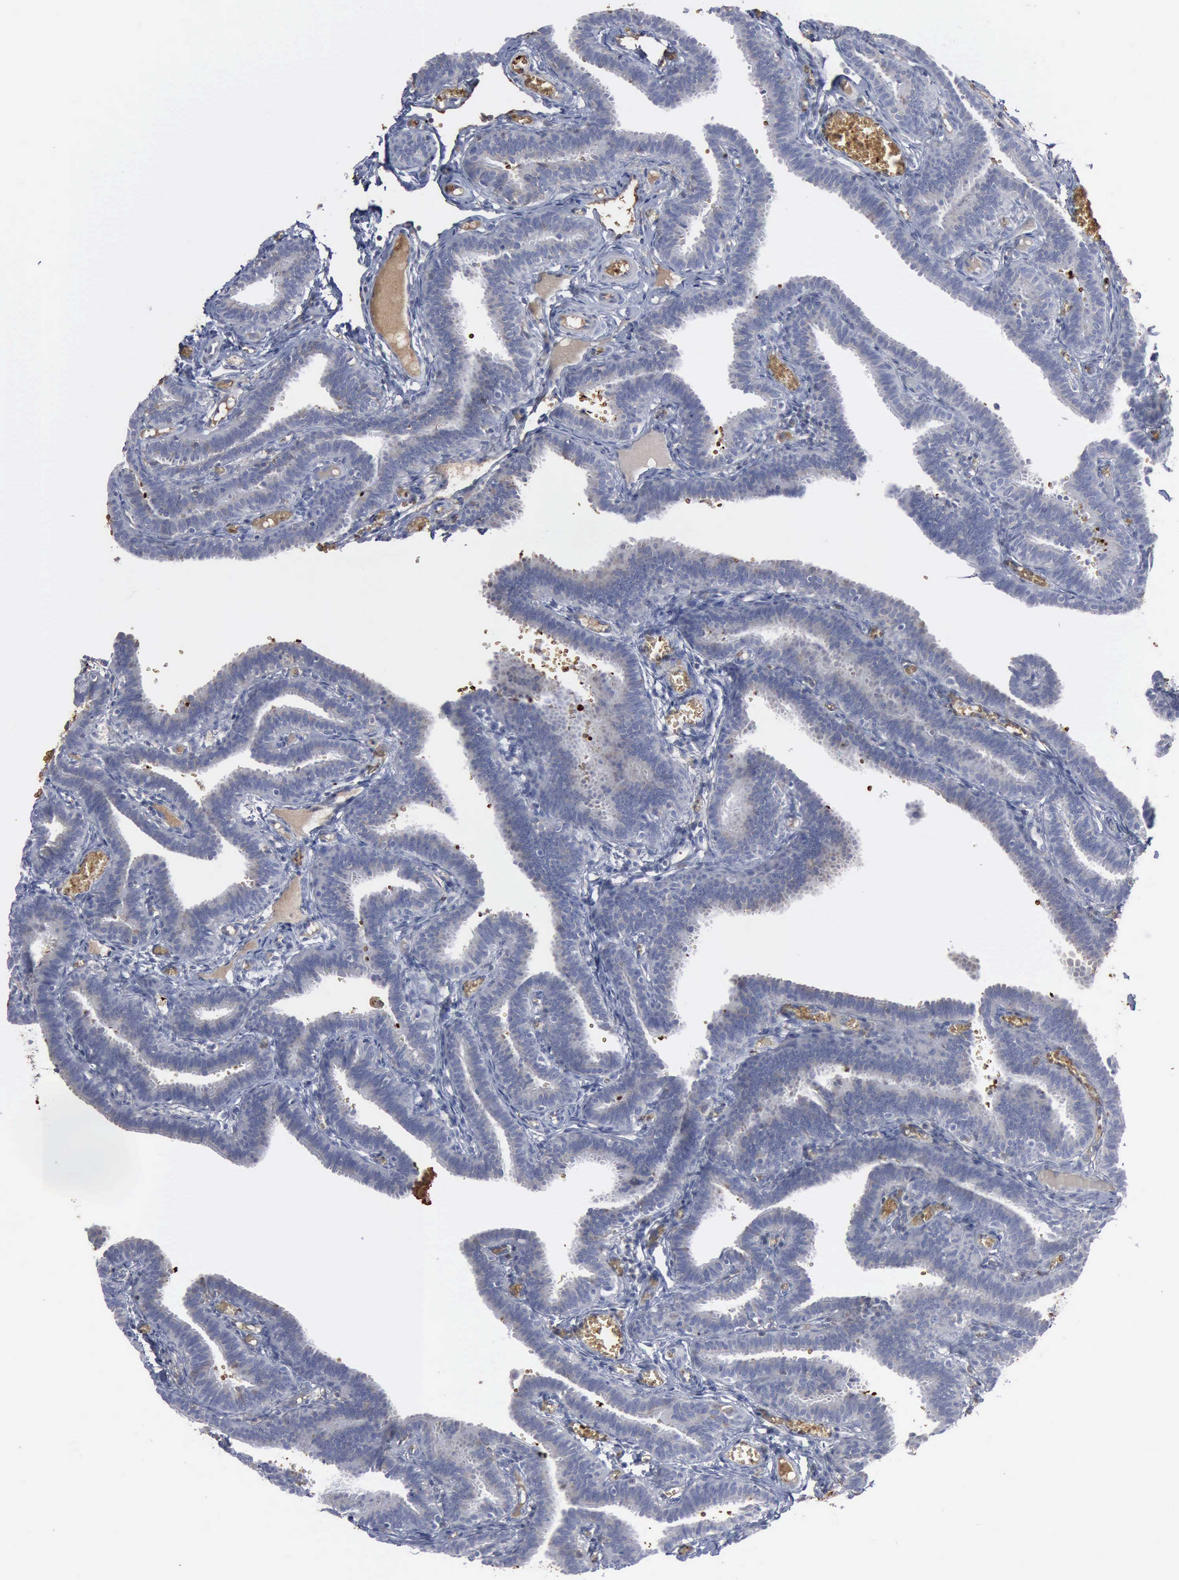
{"staining": {"intensity": "negative", "quantity": "none", "location": "none"}, "tissue": "fallopian tube", "cell_type": "Glandular cells", "image_type": "normal", "snomed": [{"axis": "morphology", "description": "Normal tissue, NOS"}, {"axis": "topography", "description": "Fallopian tube"}], "caption": "Immunohistochemistry image of normal fallopian tube: human fallopian tube stained with DAB exhibits no significant protein expression in glandular cells.", "gene": "TGFB1", "patient": {"sex": "female", "age": 29}}